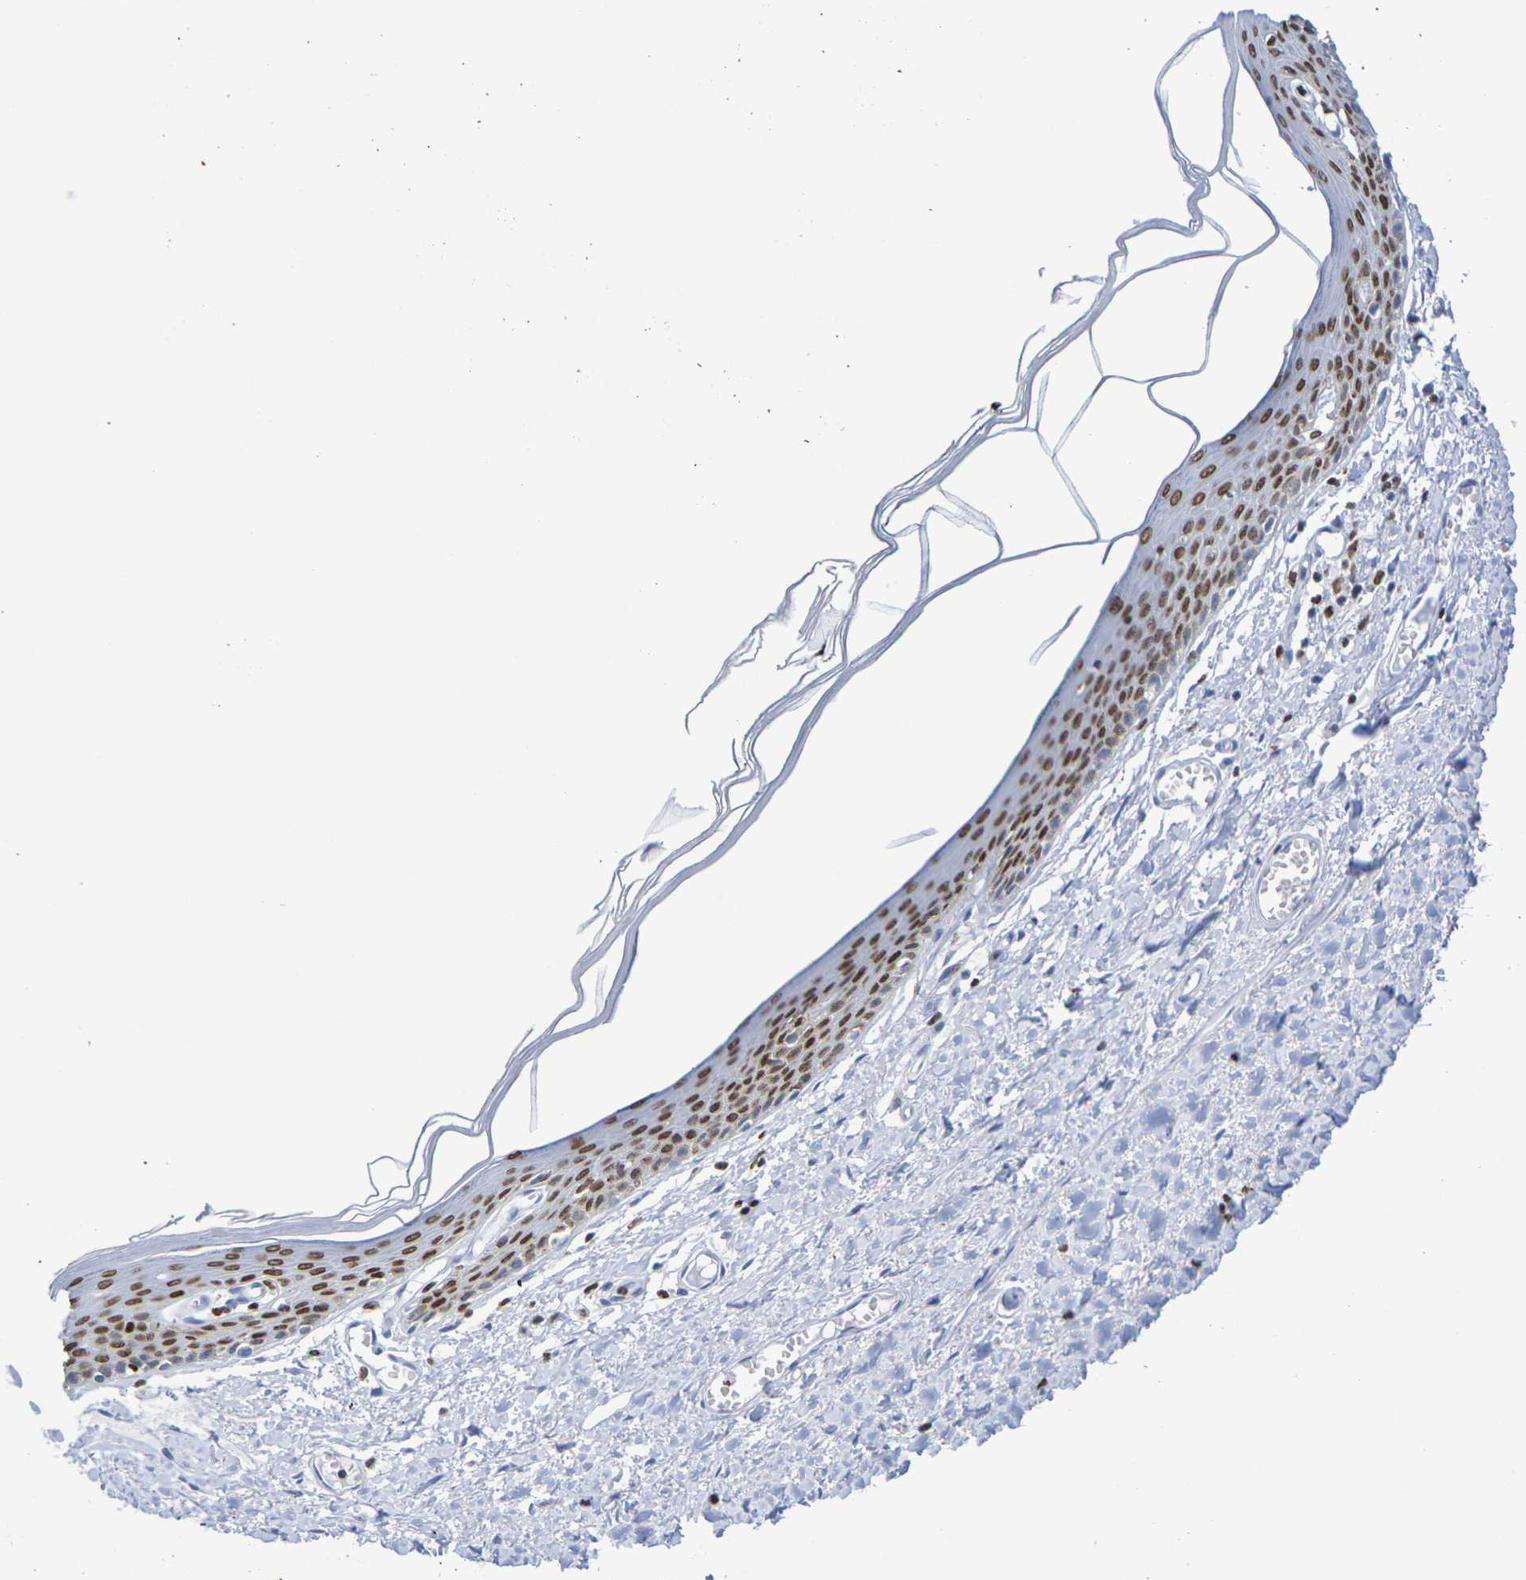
{"staining": {"intensity": "moderate", "quantity": ">75%", "location": "nuclear"}, "tissue": "skin", "cell_type": "Epidermal cells", "image_type": "normal", "snomed": [{"axis": "morphology", "description": "Normal tissue, NOS"}, {"axis": "topography", "description": "Vulva"}], "caption": "Protein staining exhibits moderate nuclear positivity in approximately >75% of epidermal cells in normal skin.", "gene": "H1", "patient": {"sex": "female", "age": 54}}